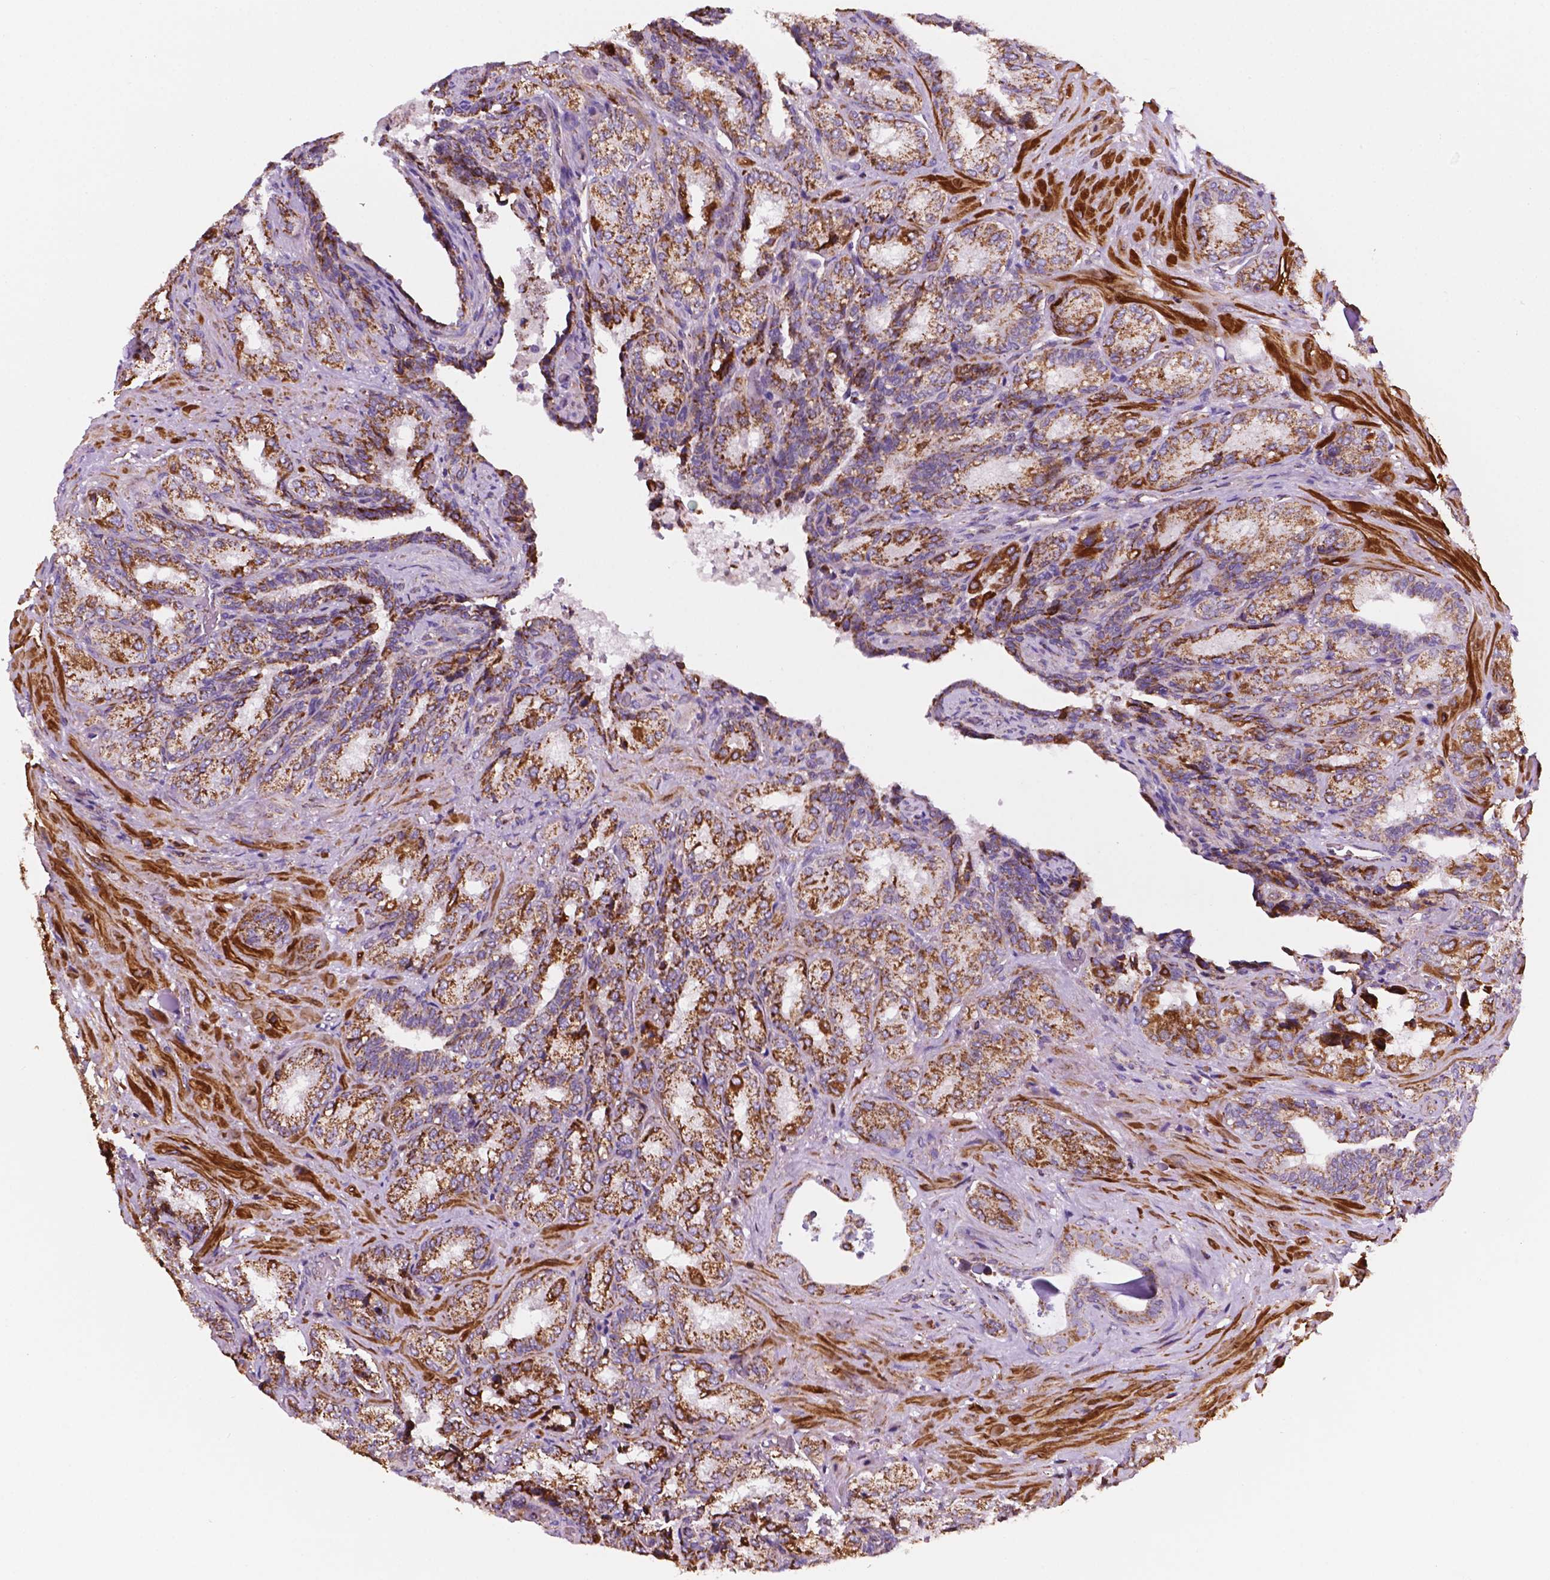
{"staining": {"intensity": "moderate", "quantity": ">75%", "location": "cytoplasmic/membranous"}, "tissue": "seminal vesicle", "cell_type": "Glandular cells", "image_type": "normal", "snomed": [{"axis": "morphology", "description": "Normal tissue, NOS"}, {"axis": "topography", "description": "Seminal veicle"}], "caption": "Moderate cytoplasmic/membranous protein positivity is appreciated in approximately >75% of glandular cells in seminal vesicle.", "gene": "GEMIN4", "patient": {"sex": "male", "age": 68}}